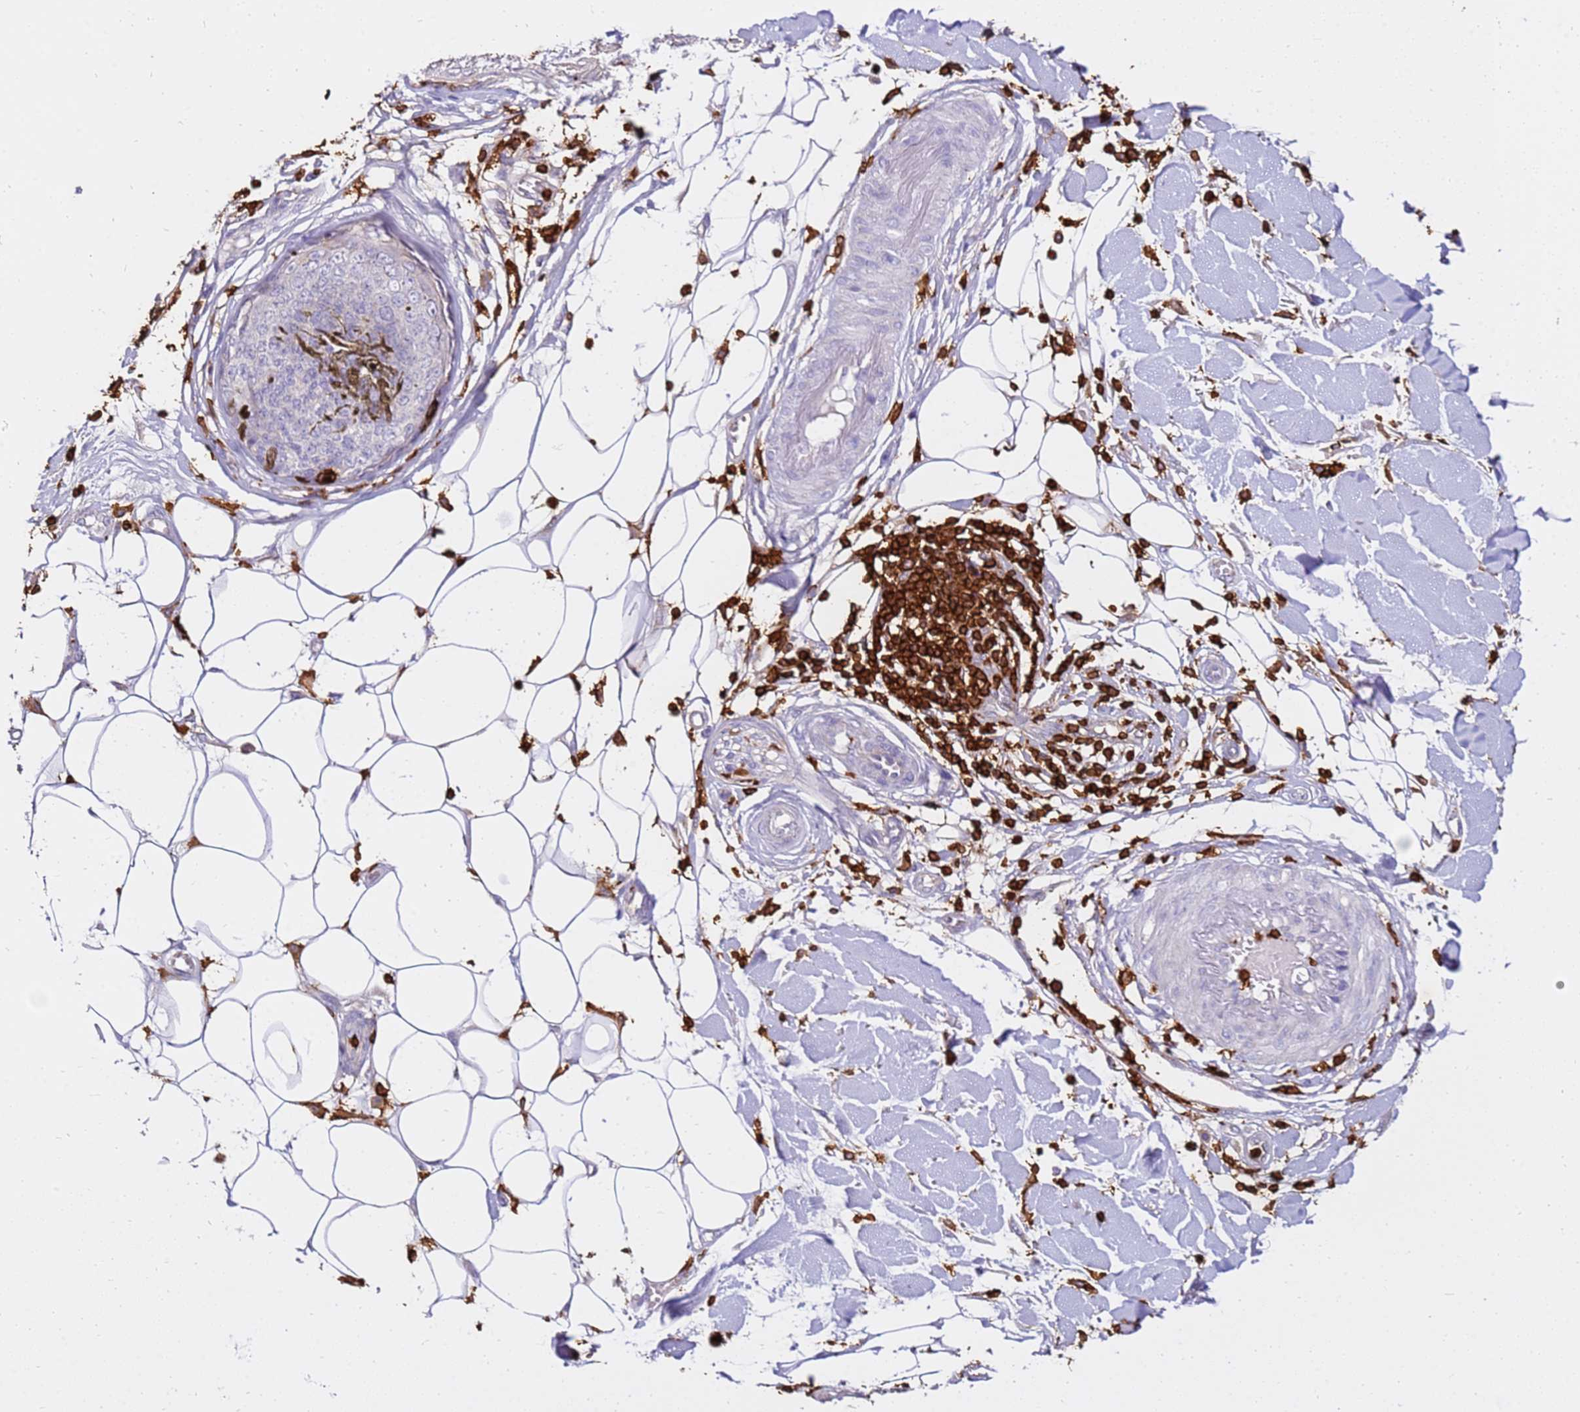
{"staining": {"intensity": "negative", "quantity": "none", "location": "none"}, "tissue": "skin cancer", "cell_type": "Tumor cells", "image_type": "cancer", "snomed": [{"axis": "morphology", "description": "Normal tissue, NOS"}, {"axis": "morphology", "description": "Squamous cell carcinoma, NOS"}, {"axis": "topography", "description": "Skin"}], "caption": "Immunohistochemistry (IHC) of human skin squamous cell carcinoma exhibits no expression in tumor cells.", "gene": "CORO1A", "patient": {"sex": "male", "age": 72}}